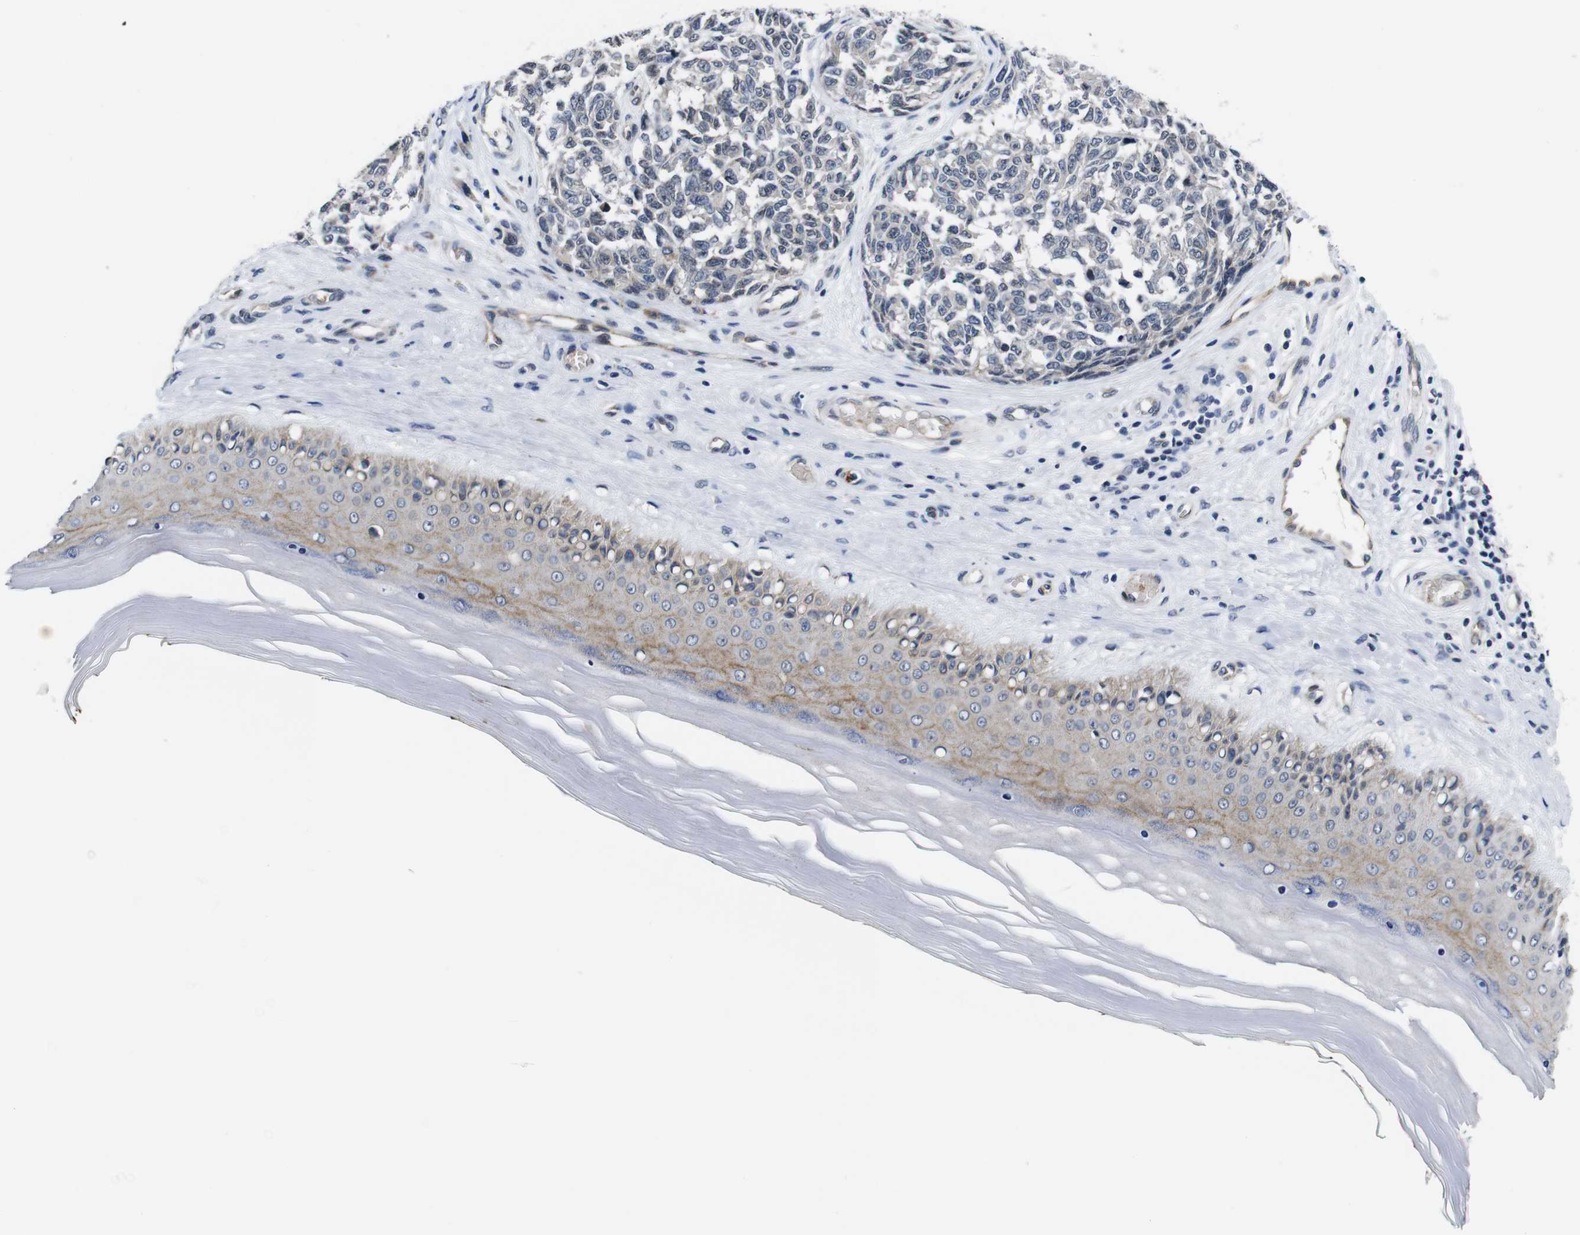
{"staining": {"intensity": "negative", "quantity": "none", "location": "none"}, "tissue": "melanoma", "cell_type": "Tumor cells", "image_type": "cancer", "snomed": [{"axis": "morphology", "description": "Malignant melanoma, NOS"}, {"axis": "topography", "description": "Skin"}], "caption": "This is an immunohistochemistry (IHC) histopathology image of human melanoma. There is no positivity in tumor cells.", "gene": "SOCS3", "patient": {"sex": "female", "age": 64}}